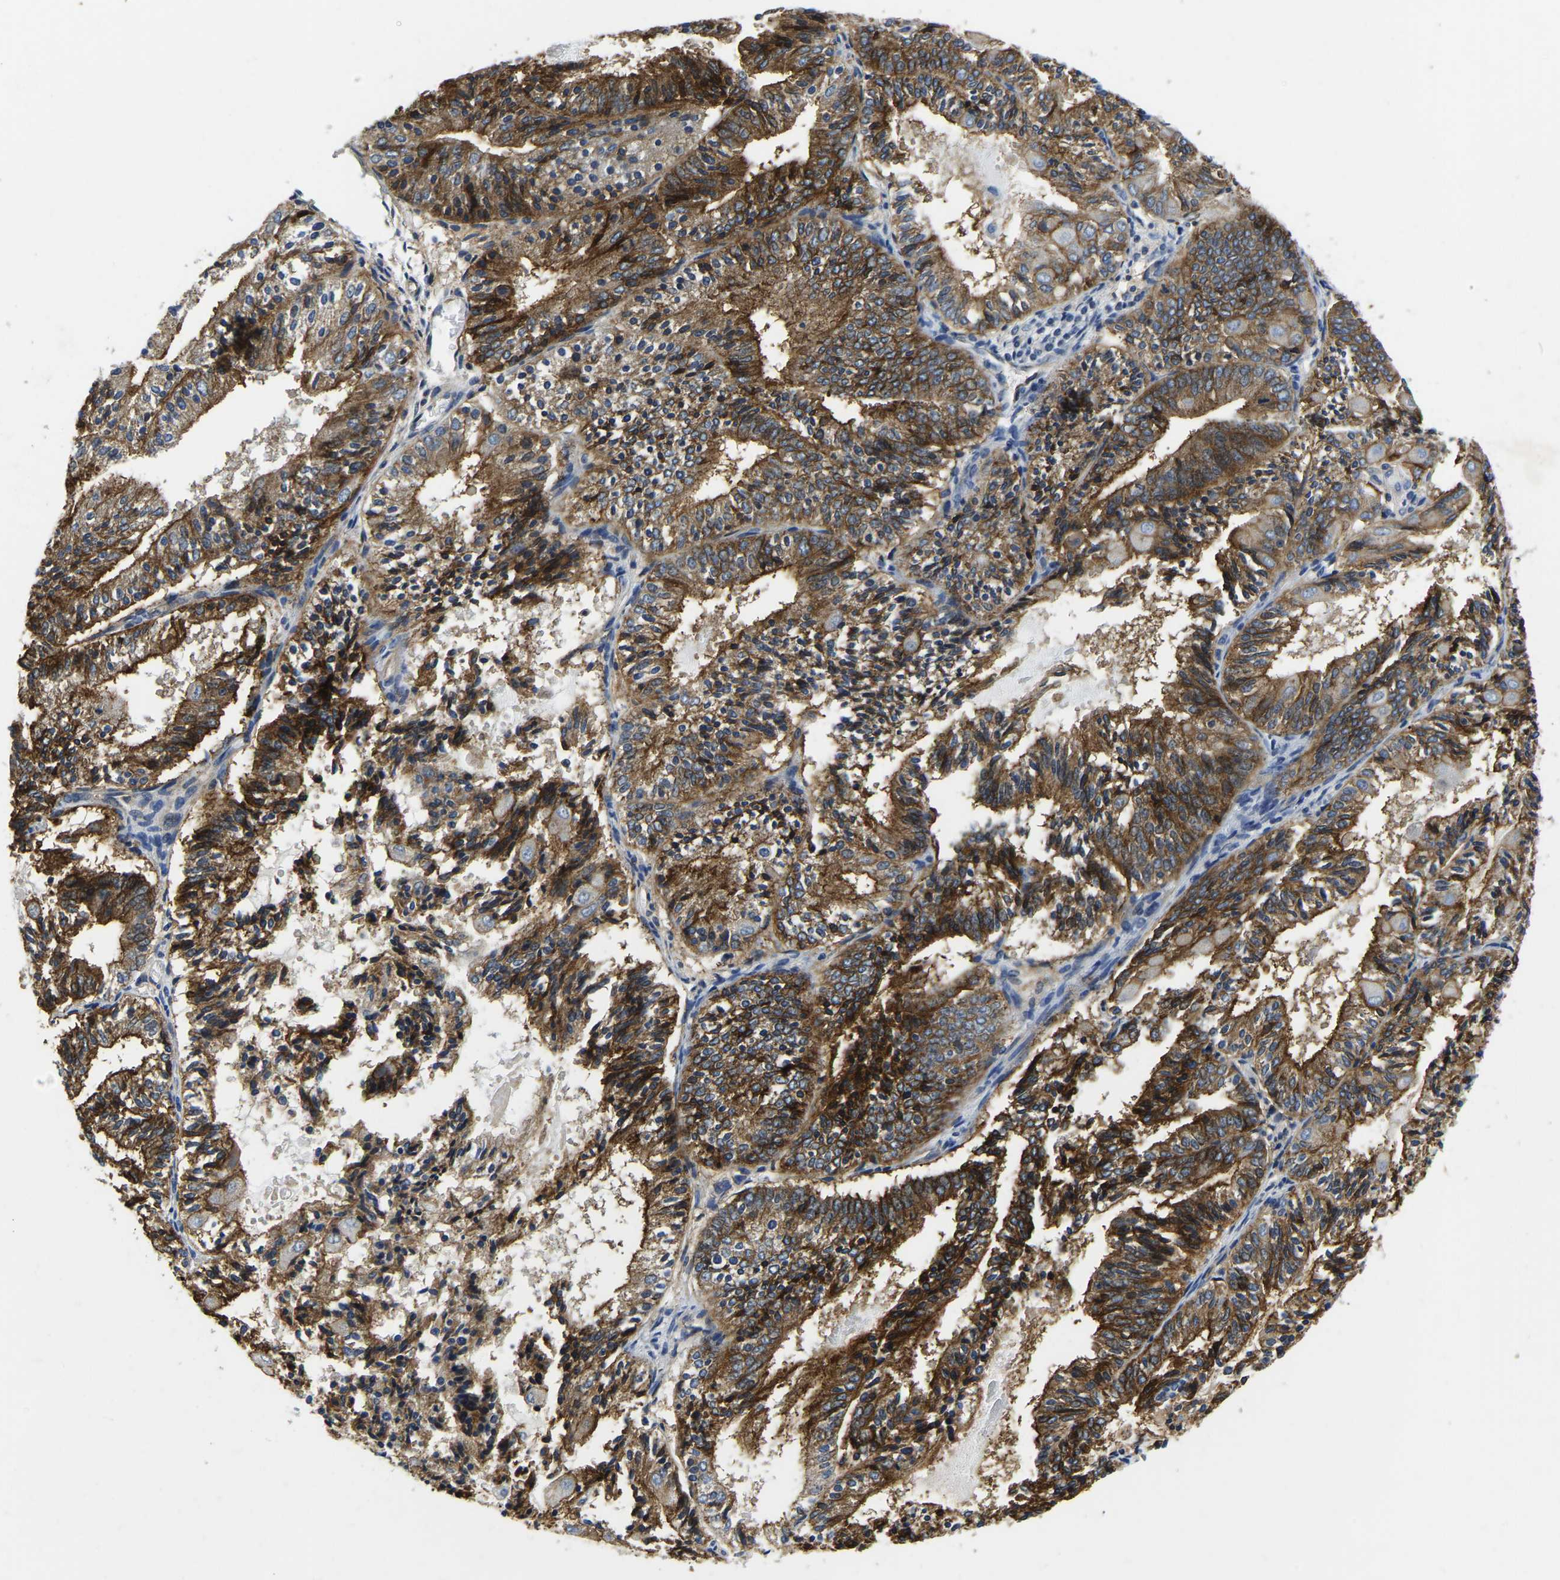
{"staining": {"intensity": "strong", "quantity": ">75%", "location": "cytoplasmic/membranous"}, "tissue": "endometrial cancer", "cell_type": "Tumor cells", "image_type": "cancer", "snomed": [{"axis": "morphology", "description": "Adenocarcinoma, NOS"}, {"axis": "topography", "description": "Endometrium"}], "caption": "A high amount of strong cytoplasmic/membranous expression is appreciated in about >75% of tumor cells in endometrial adenocarcinoma tissue.", "gene": "ITGA2", "patient": {"sex": "female", "age": 81}}